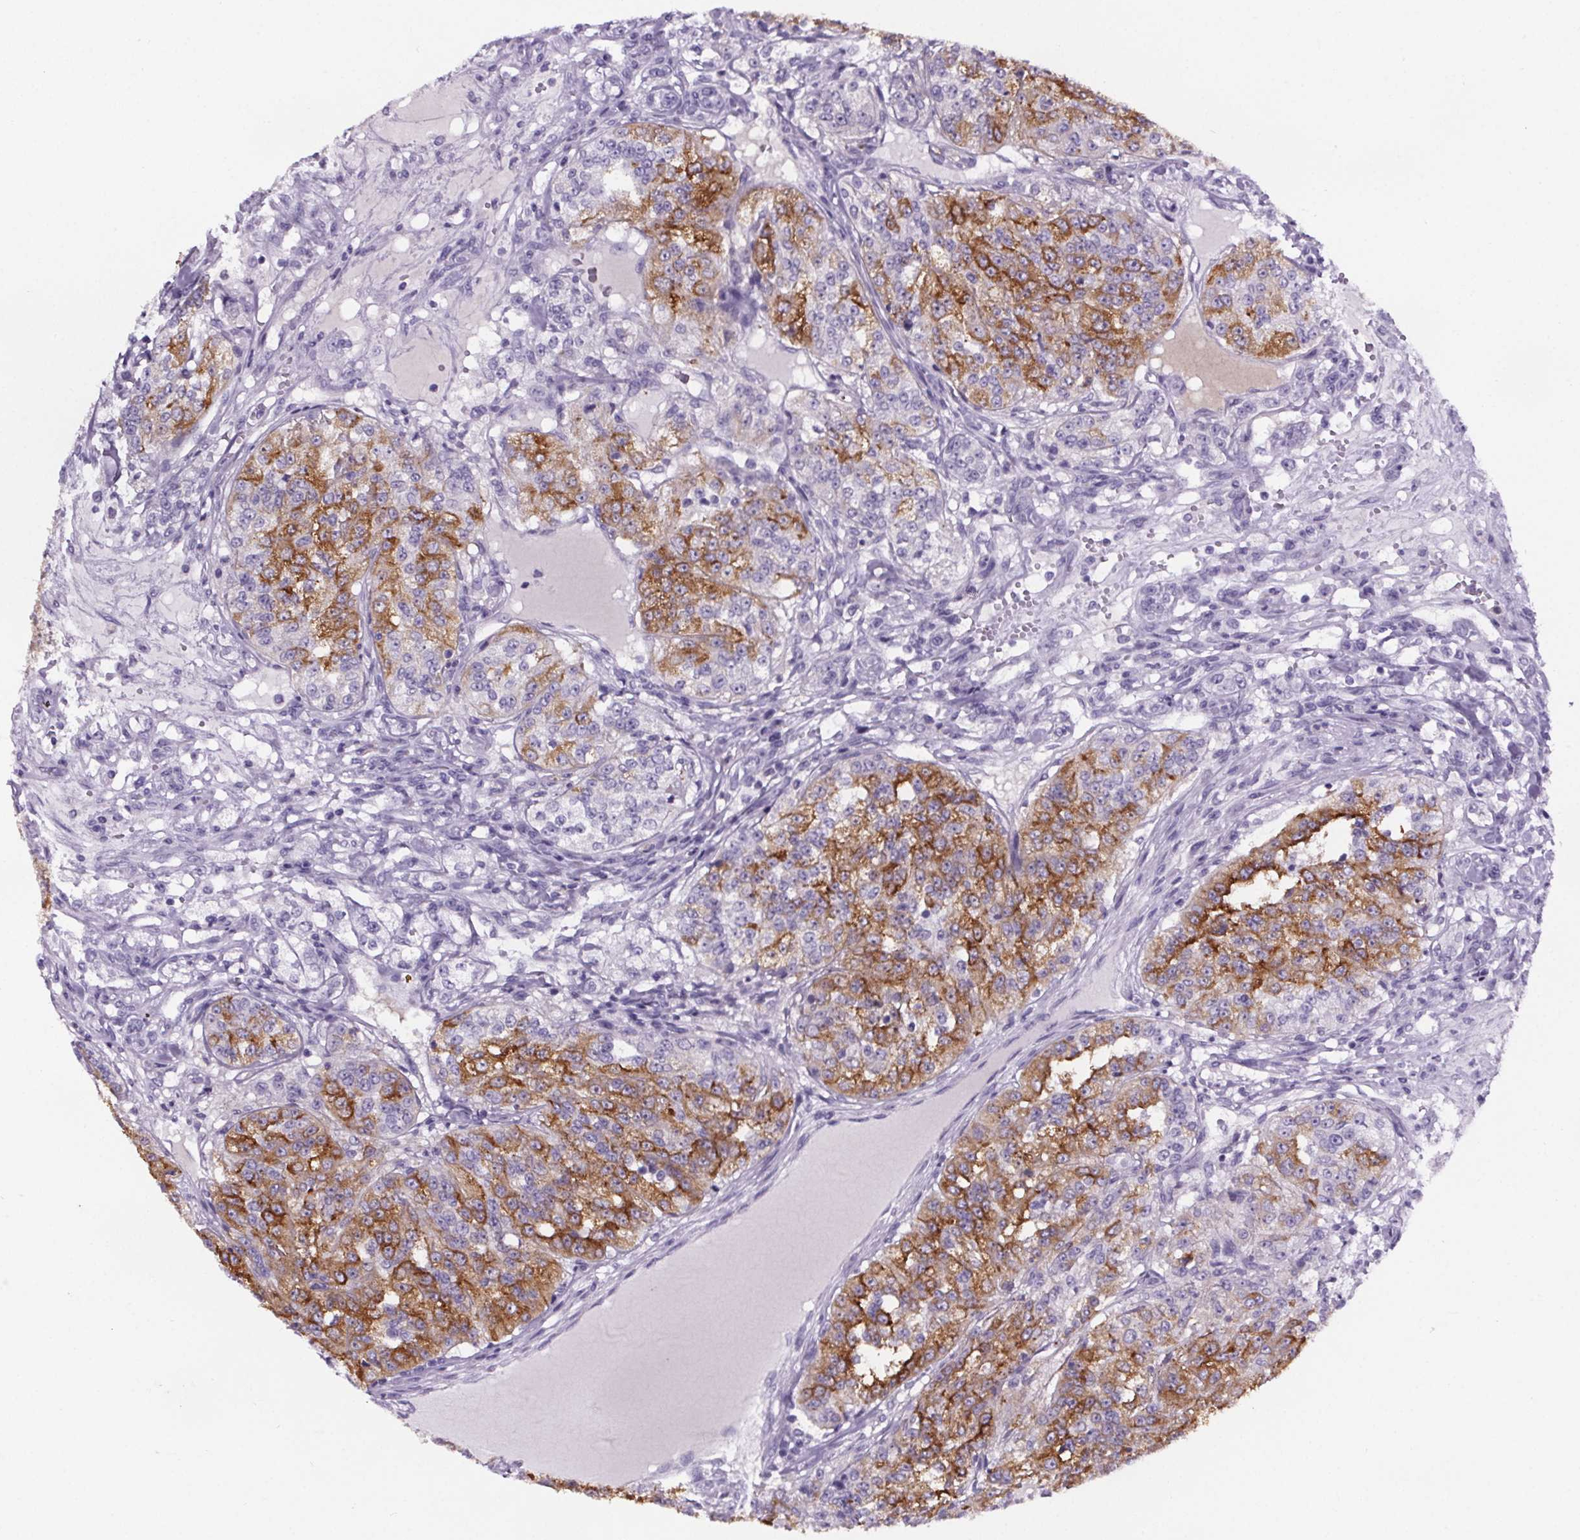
{"staining": {"intensity": "moderate", "quantity": "25%-75%", "location": "cytoplasmic/membranous"}, "tissue": "renal cancer", "cell_type": "Tumor cells", "image_type": "cancer", "snomed": [{"axis": "morphology", "description": "Adenocarcinoma, NOS"}, {"axis": "topography", "description": "Kidney"}], "caption": "Immunohistochemical staining of renal adenocarcinoma exhibits moderate cytoplasmic/membranous protein staining in approximately 25%-75% of tumor cells.", "gene": "CUBN", "patient": {"sex": "female", "age": 63}}